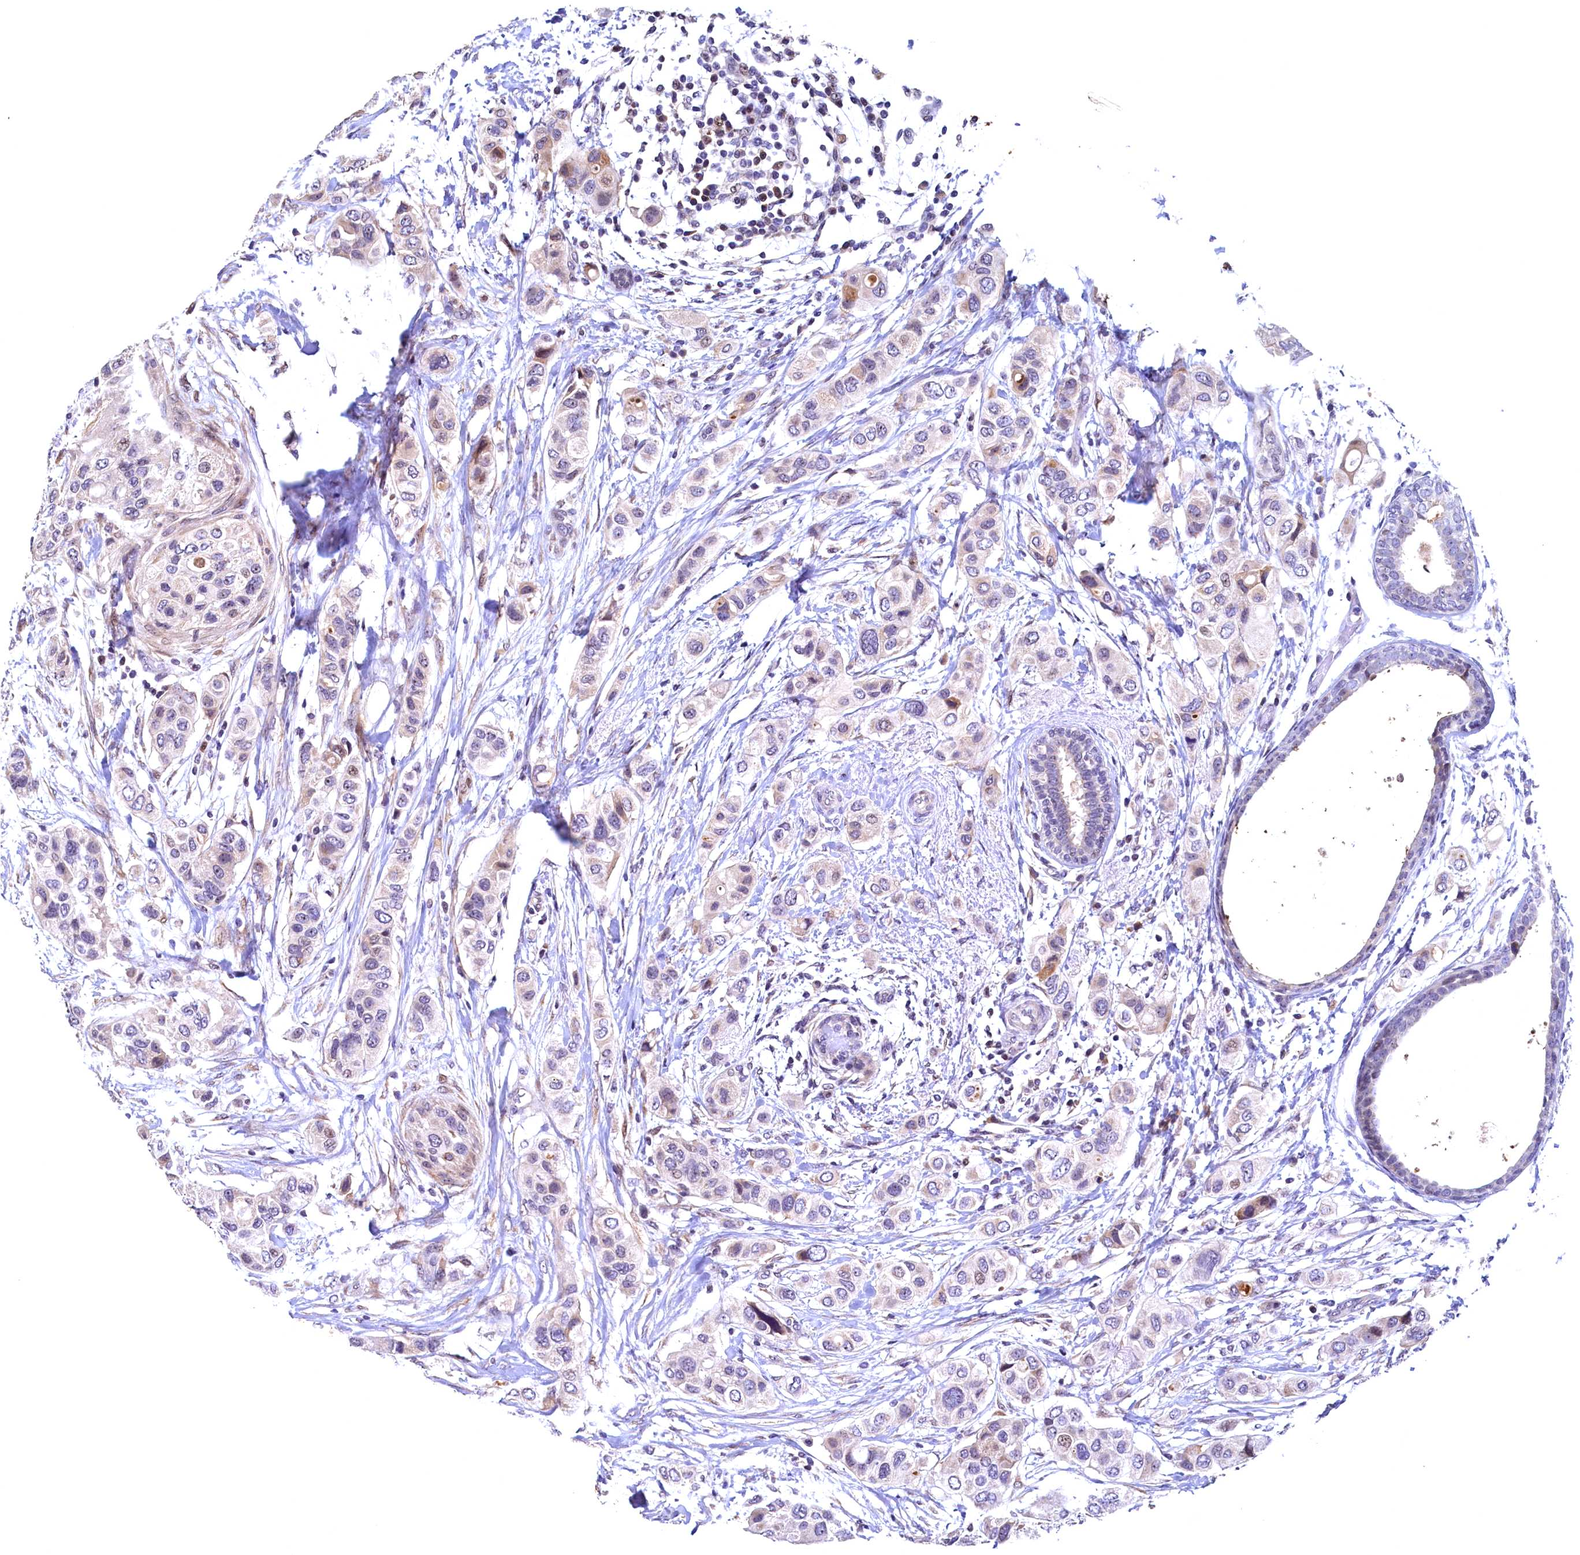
{"staining": {"intensity": "weak", "quantity": "<25%", "location": "nuclear"}, "tissue": "breast cancer", "cell_type": "Tumor cells", "image_type": "cancer", "snomed": [{"axis": "morphology", "description": "Lobular carcinoma"}, {"axis": "topography", "description": "Breast"}], "caption": "The micrograph exhibits no significant staining in tumor cells of breast lobular carcinoma.", "gene": "LATS2", "patient": {"sex": "female", "age": 51}}